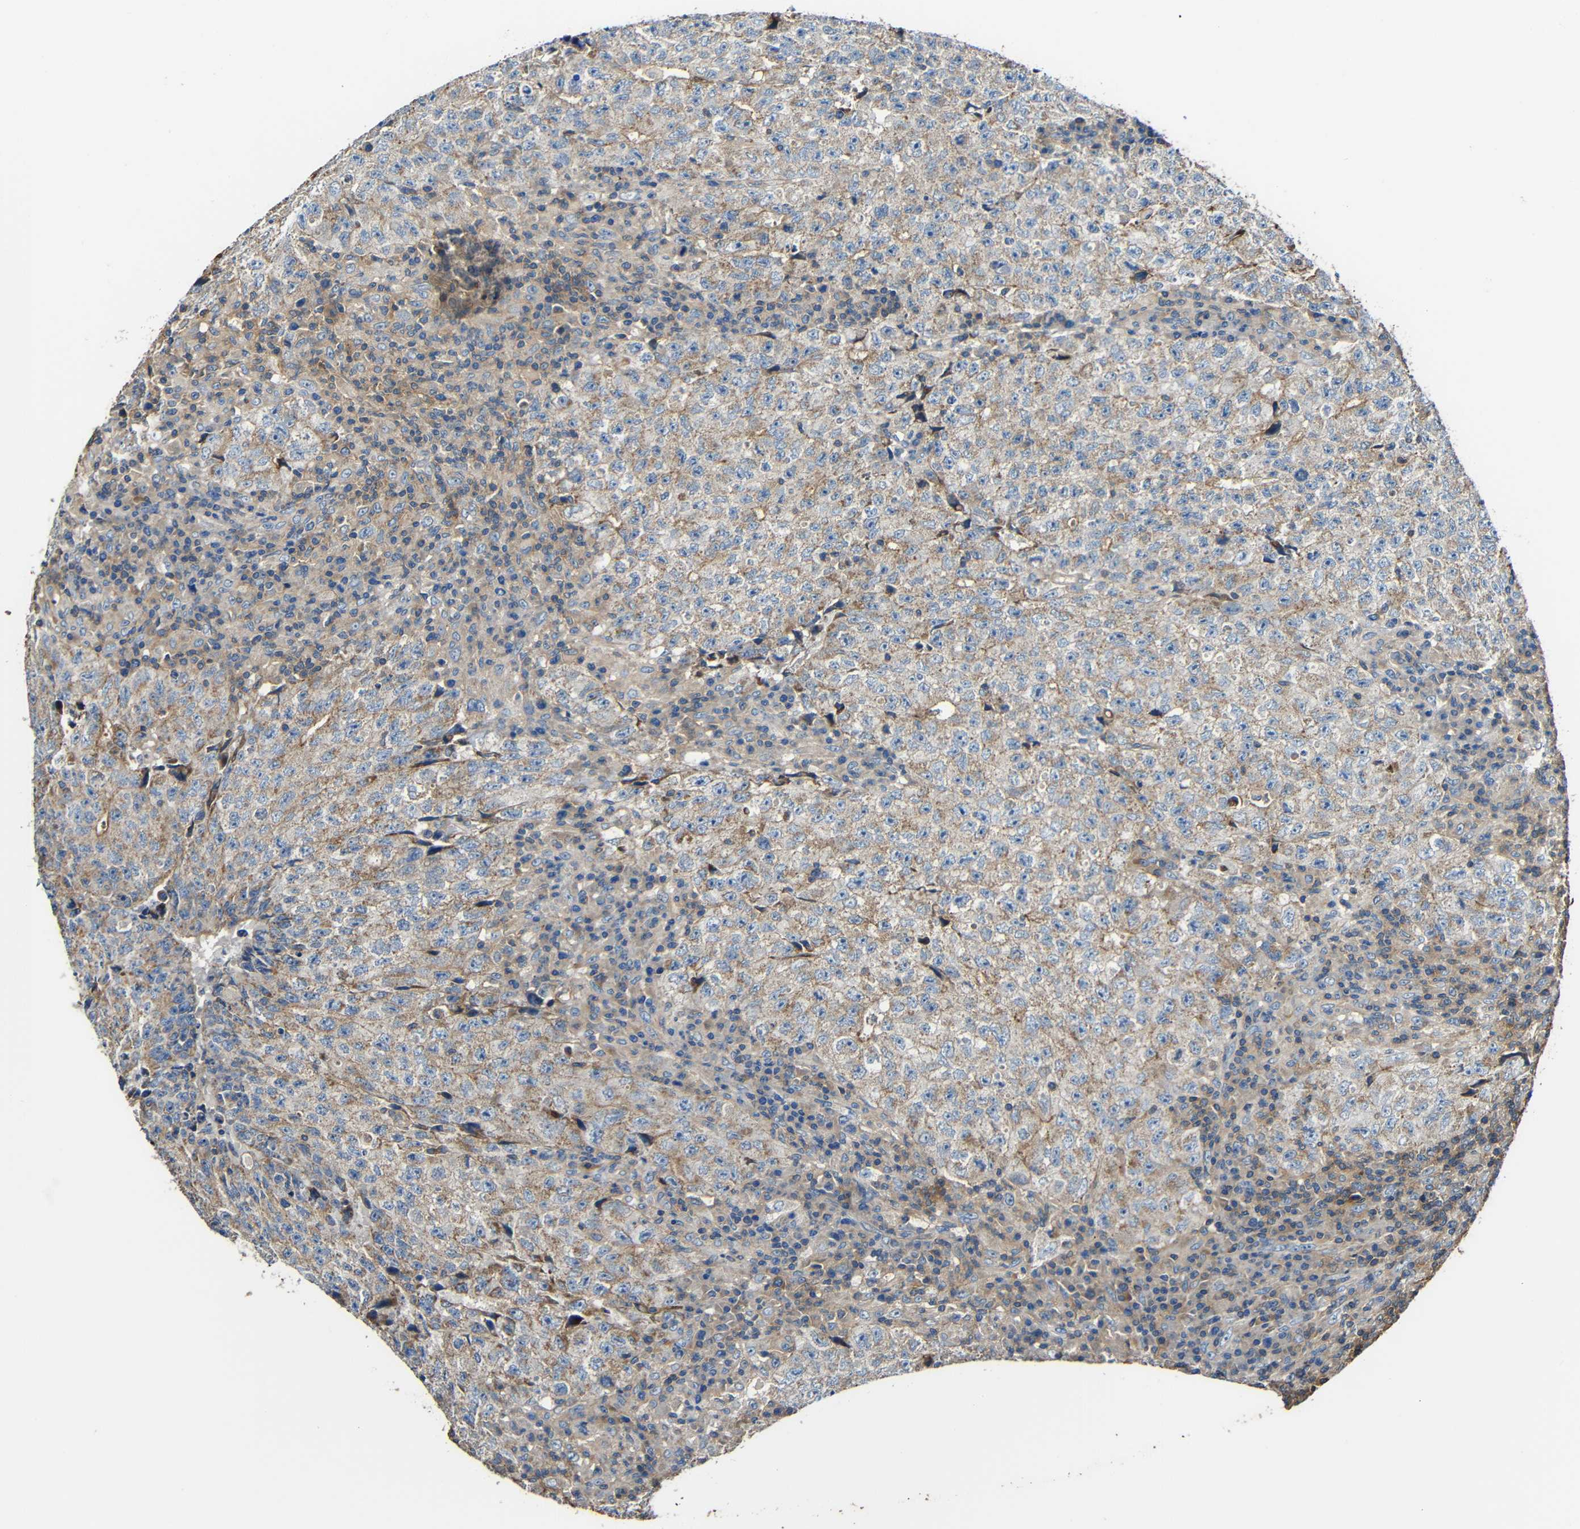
{"staining": {"intensity": "weak", "quantity": "25%-75%", "location": "cytoplasmic/membranous"}, "tissue": "testis cancer", "cell_type": "Tumor cells", "image_type": "cancer", "snomed": [{"axis": "morphology", "description": "Necrosis, NOS"}, {"axis": "morphology", "description": "Carcinoma, Embryonal, NOS"}, {"axis": "topography", "description": "Testis"}], "caption": "Human testis cancer stained with a brown dye shows weak cytoplasmic/membranous positive staining in approximately 25%-75% of tumor cells.", "gene": "RHOT2", "patient": {"sex": "male", "age": 19}}